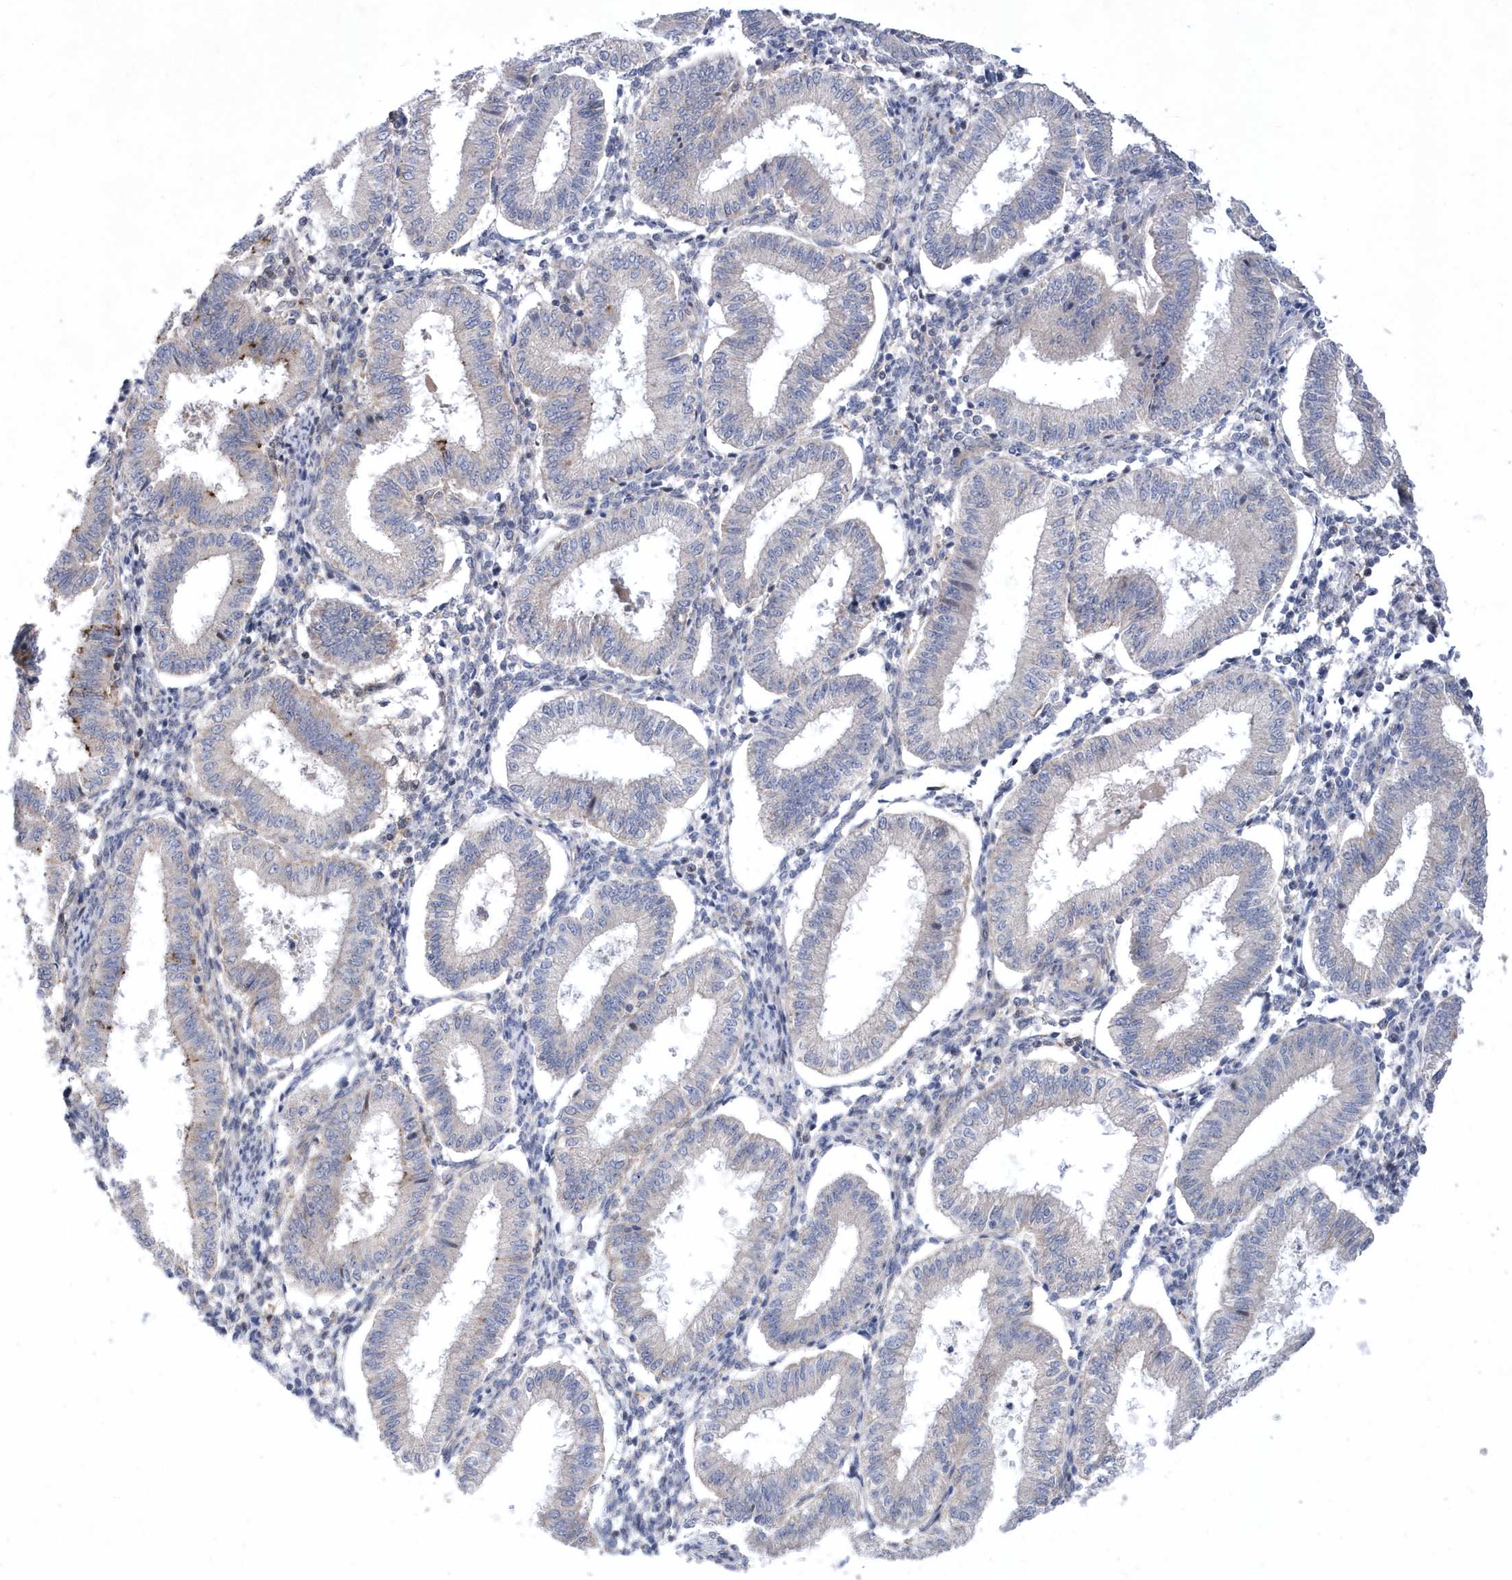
{"staining": {"intensity": "negative", "quantity": "none", "location": "none"}, "tissue": "endometrium", "cell_type": "Cells in endometrial stroma", "image_type": "normal", "snomed": [{"axis": "morphology", "description": "Normal tissue, NOS"}, {"axis": "topography", "description": "Endometrium"}], "caption": "DAB immunohistochemical staining of normal endometrium reveals no significant expression in cells in endometrial stroma. (Stains: DAB immunohistochemistry (IHC) with hematoxylin counter stain, Microscopy: brightfield microscopy at high magnification).", "gene": "LONRF2", "patient": {"sex": "female", "age": 39}}